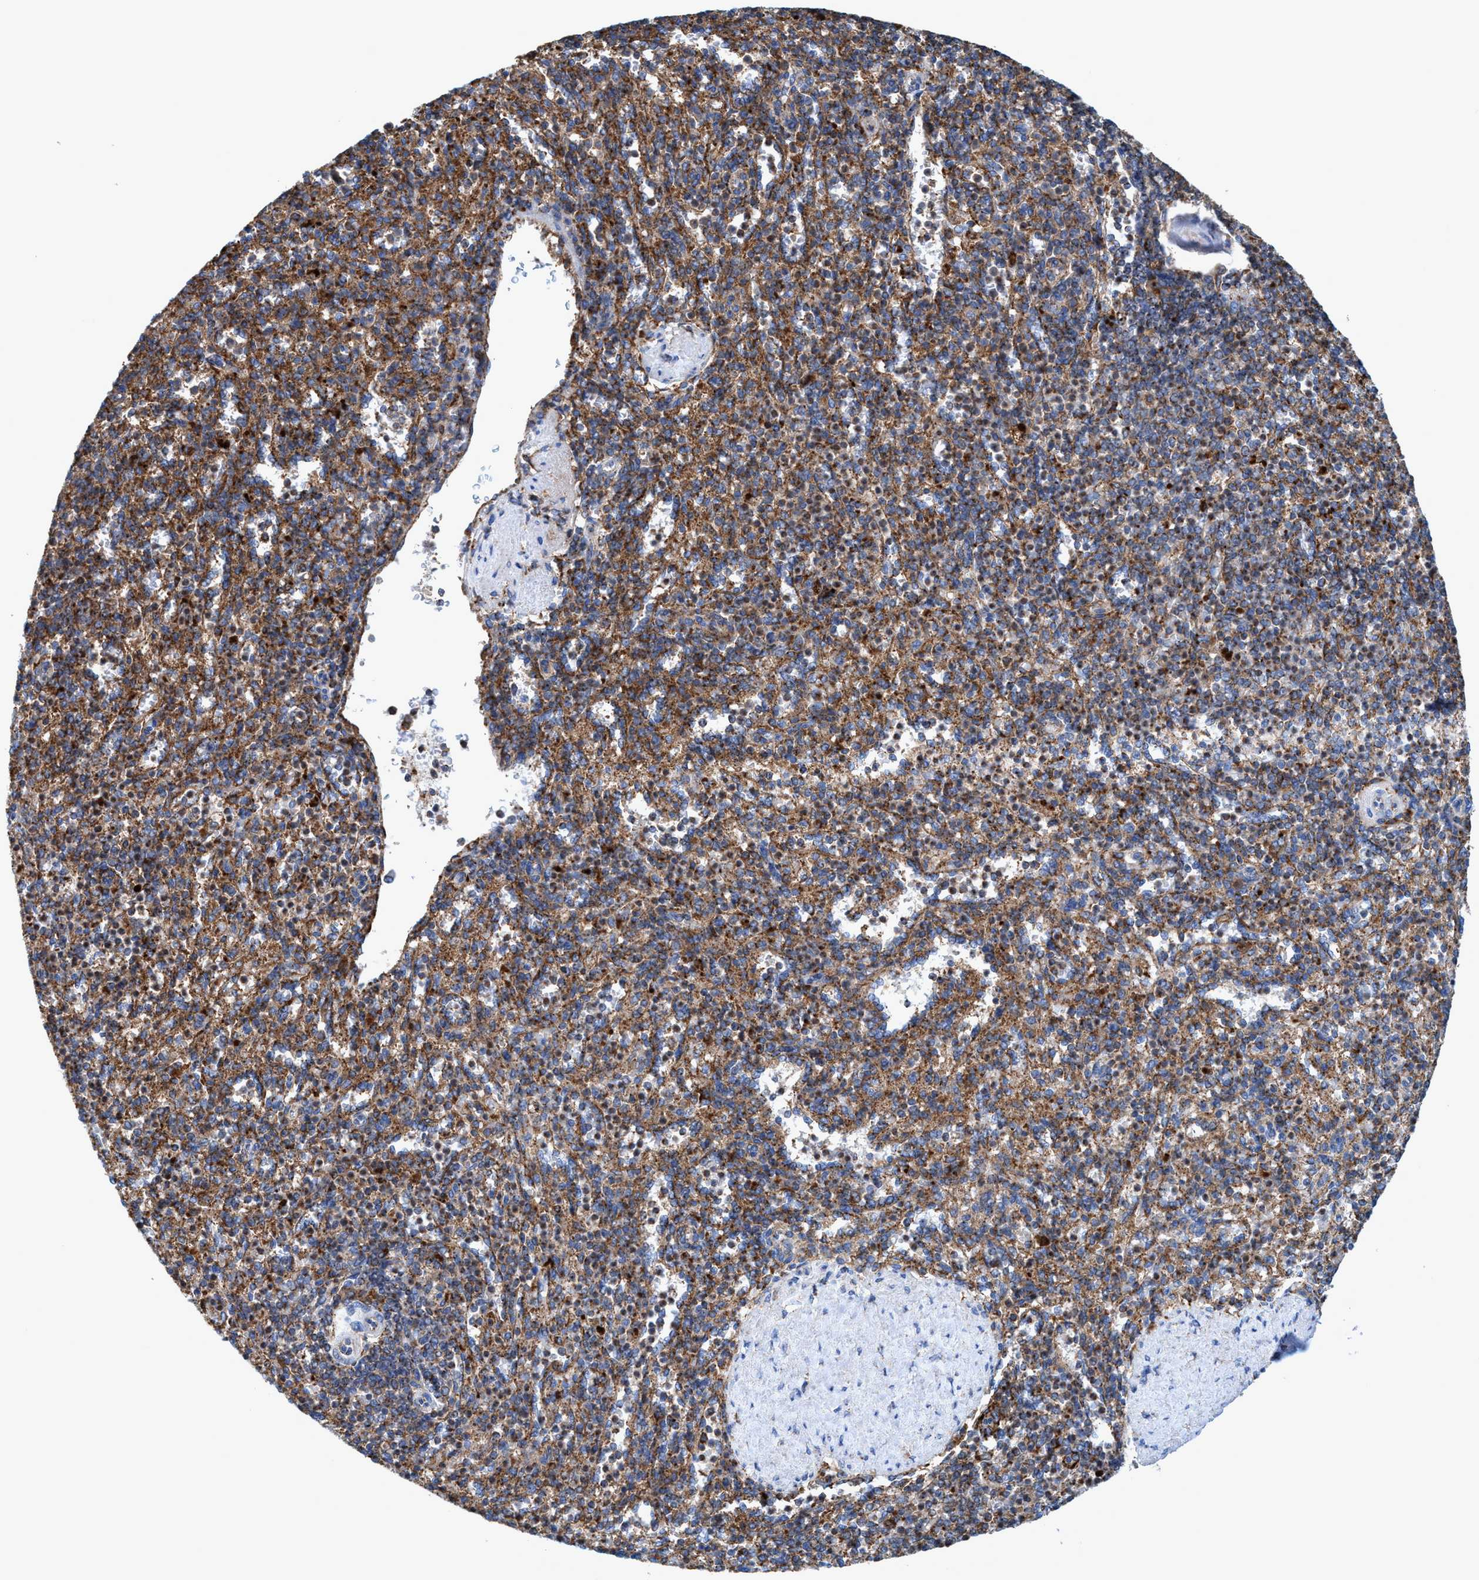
{"staining": {"intensity": "moderate", "quantity": ">75%", "location": "cytoplasmic/membranous"}, "tissue": "spleen", "cell_type": "Cells in red pulp", "image_type": "normal", "snomed": [{"axis": "morphology", "description": "Normal tissue, NOS"}, {"axis": "topography", "description": "Spleen"}], "caption": "Cells in red pulp show medium levels of moderate cytoplasmic/membranous staining in approximately >75% of cells in unremarkable human spleen. (DAB IHC with brightfield microscopy, high magnification).", "gene": "TRIM65", "patient": {"sex": "female", "age": 74}}